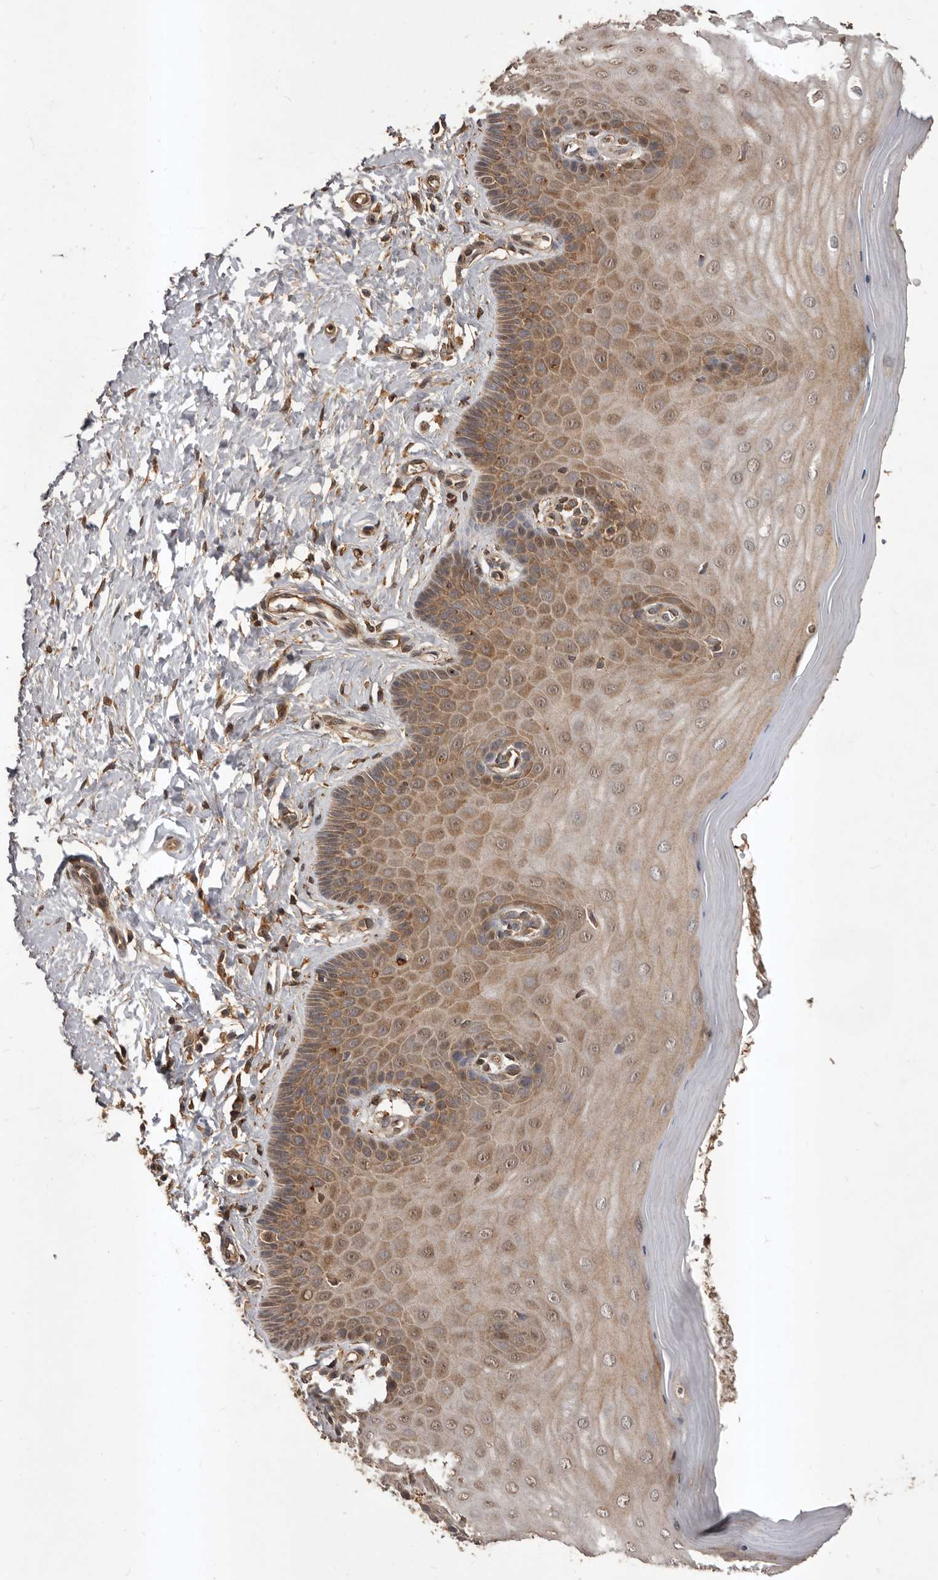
{"staining": {"intensity": "moderate", "quantity": ">75%", "location": "cytoplasmic/membranous"}, "tissue": "cervix", "cell_type": "Glandular cells", "image_type": "normal", "snomed": [{"axis": "morphology", "description": "Normal tissue, NOS"}, {"axis": "topography", "description": "Cervix"}], "caption": "IHC (DAB (3,3'-diaminobenzidine)) staining of unremarkable cervix displays moderate cytoplasmic/membranous protein expression in about >75% of glandular cells. (DAB (3,3'-diaminobenzidine) = brown stain, brightfield microscopy at high magnification).", "gene": "SLC22A3", "patient": {"sex": "female", "age": 55}}